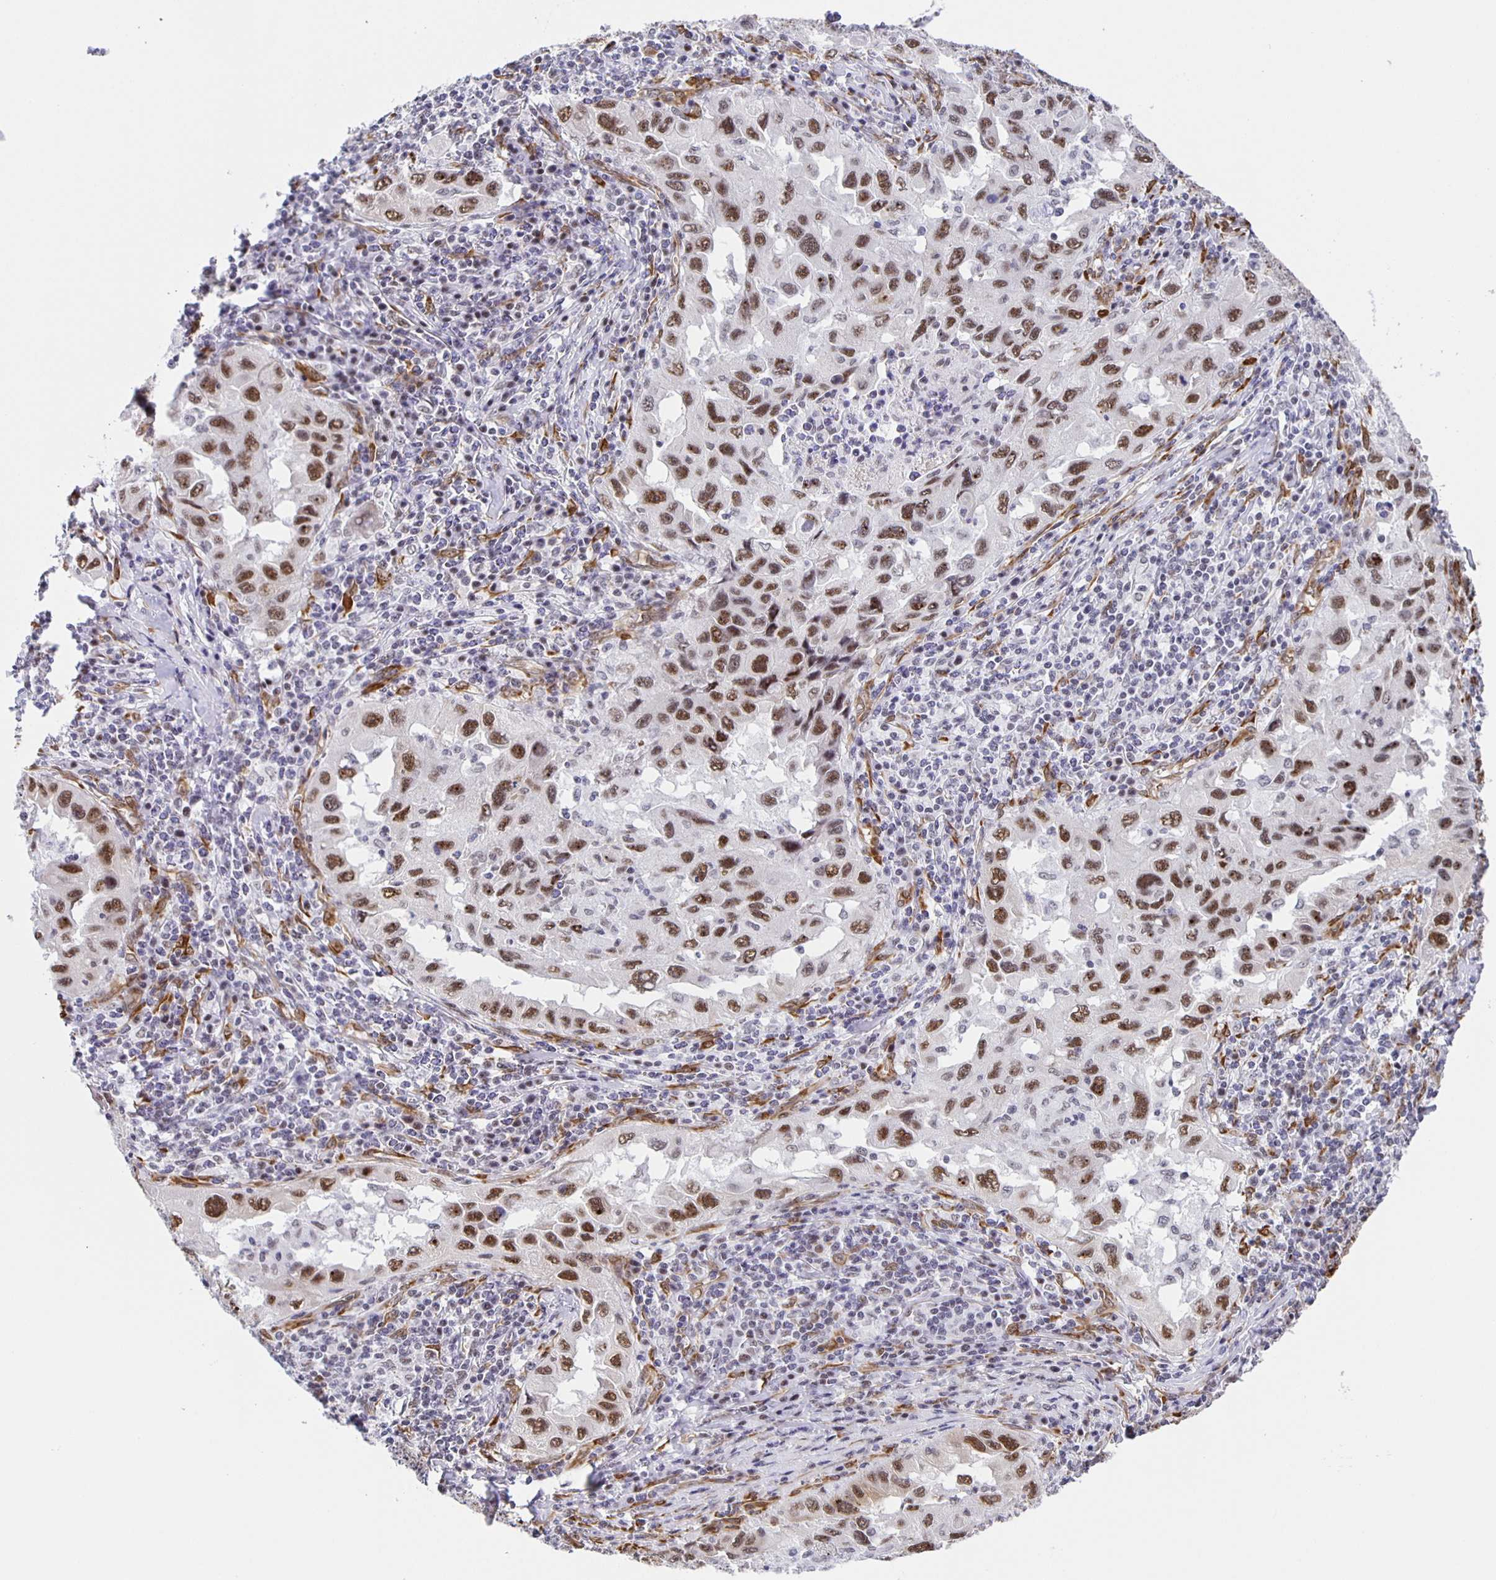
{"staining": {"intensity": "moderate", "quantity": ">75%", "location": "nuclear"}, "tissue": "lung cancer", "cell_type": "Tumor cells", "image_type": "cancer", "snomed": [{"axis": "morphology", "description": "Adenocarcinoma, NOS"}, {"axis": "topography", "description": "Lung"}], "caption": "Immunohistochemistry of lung cancer (adenocarcinoma) demonstrates medium levels of moderate nuclear staining in about >75% of tumor cells.", "gene": "ZRANB2", "patient": {"sex": "female", "age": 73}}